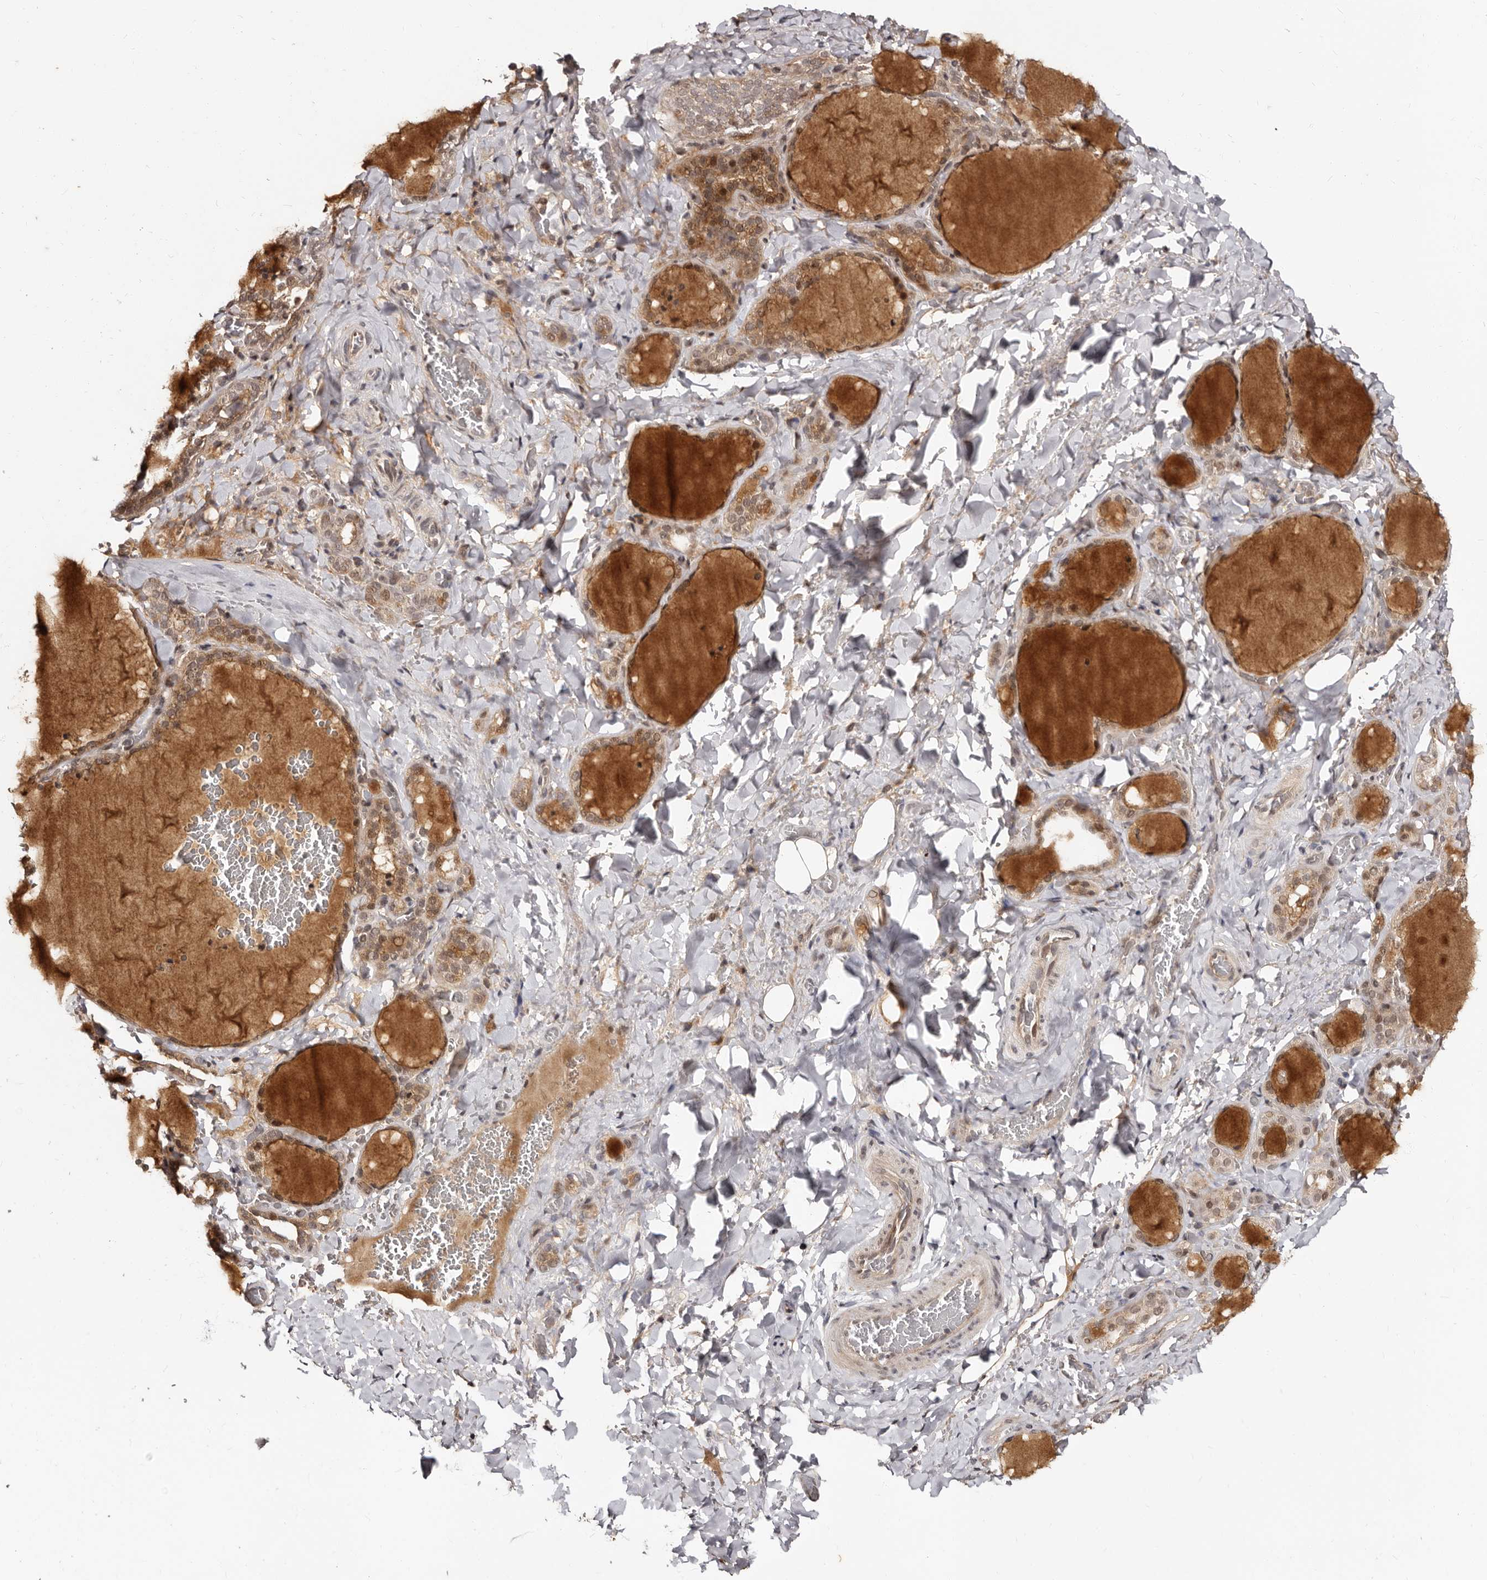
{"staining": {"intensity": "moderate", "quantity": ">75%", "location": "cytoplasmic/membranous,nuclear"}, "tissue": "thyroid gland", "cell_type": "Glandular cells", "image_type": "normal", "snomed": [{"axis": "morphology", "description": "Normal tissue, NOS"}, {"axis": "topography", "description": "Thyroid gland"}], "caption": "Immunohistochemistry micrograph of unremarkable human thyroid gland stained for a protein (brown), which shows medium levels of moderate cytoplasmic/membranous,nuclear staining in about >75% of glandular cells.", "gene": "TBC1D22B", "patient": {"sex": "female", "age": 22}}